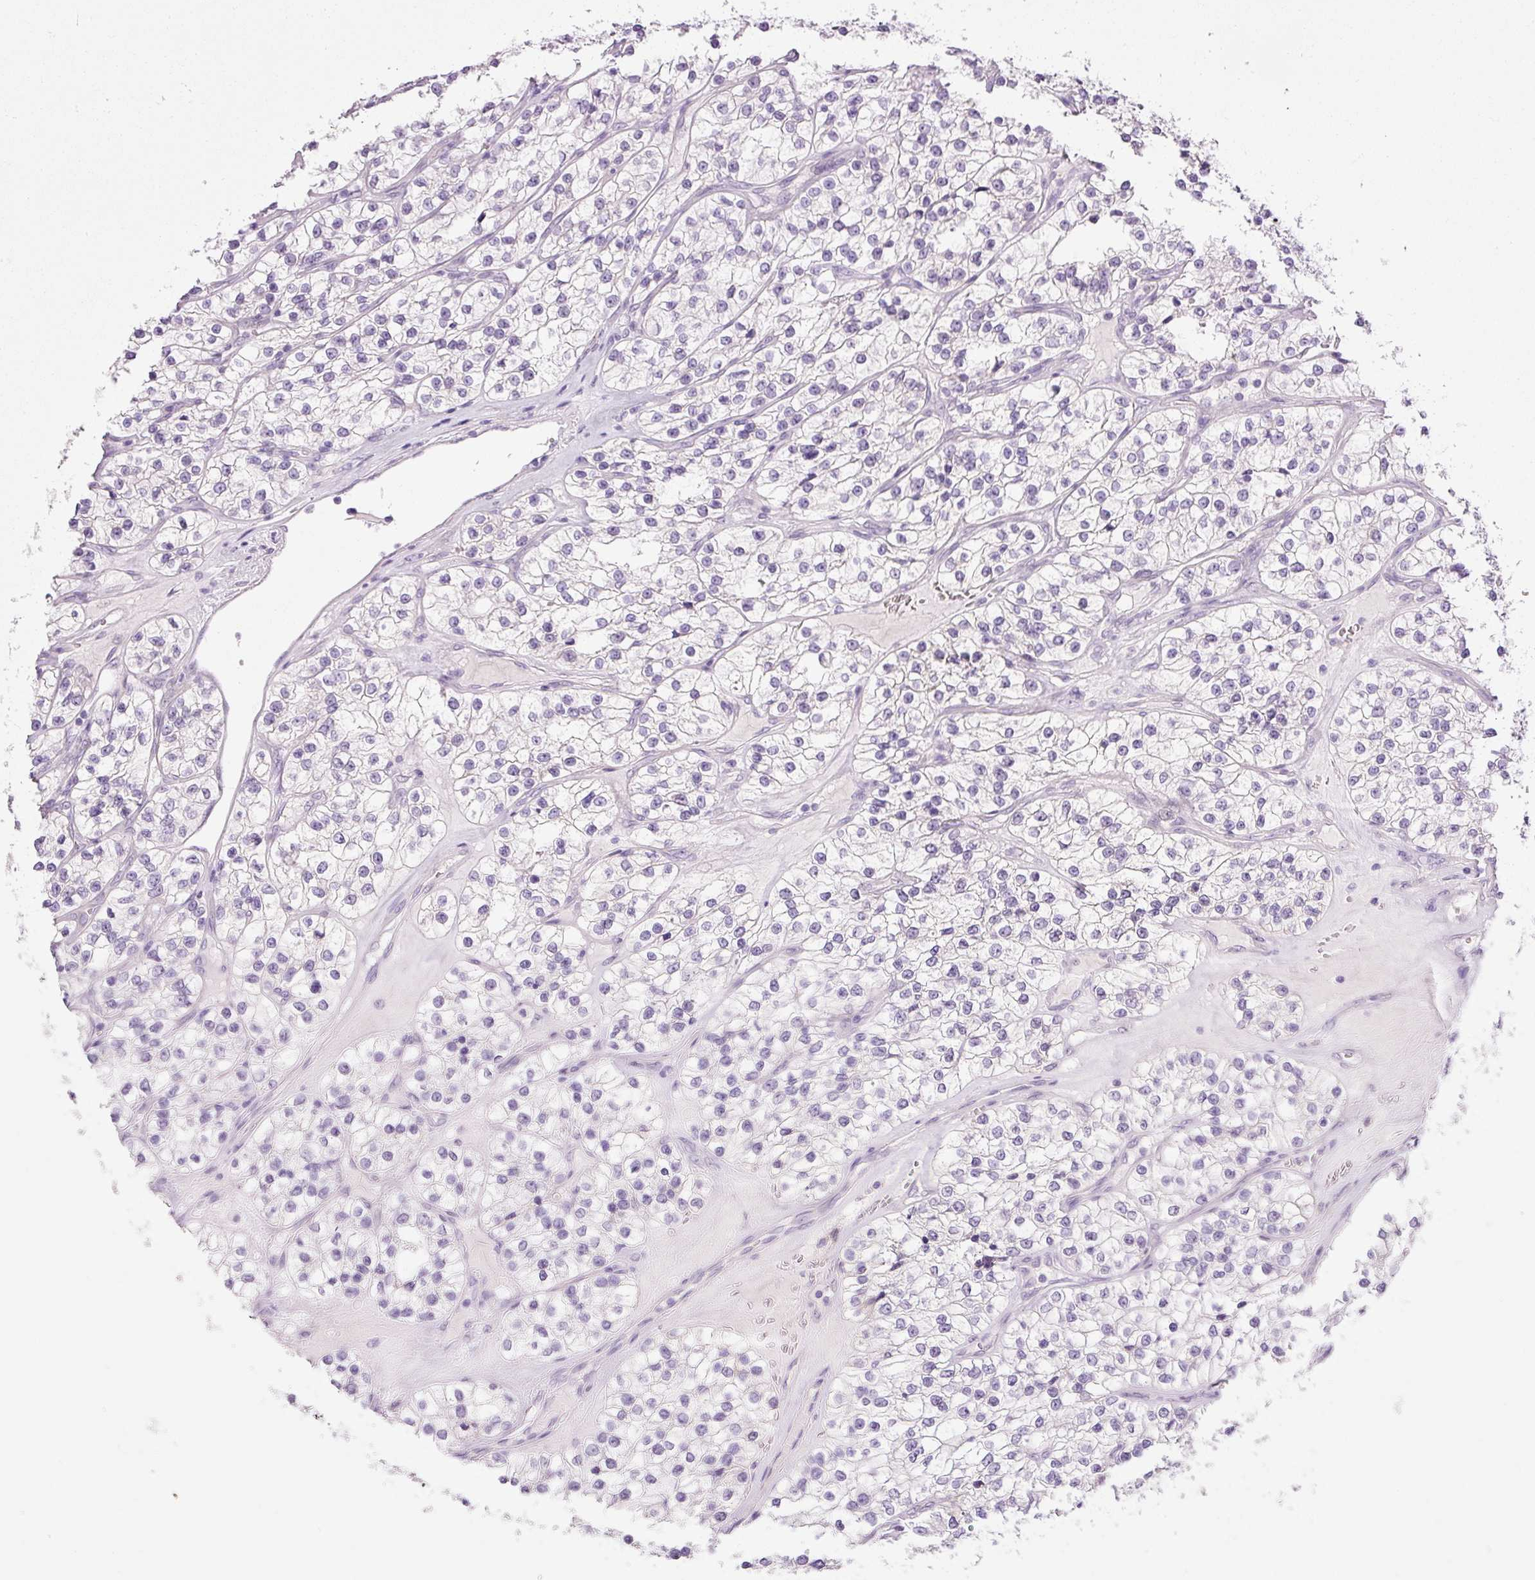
{"staining": {"intensity": "negative", "quantity": "none", "location": "none"}, "tissue": "renal cancer", "cell_type": "Tumor cells", "image_type": "cancer", "snomed": [{"axis": "morphology", "description": "Adenocarcinoma, NOS"}, {"axis": "topography", "description": "Kidney"}], "caption": "Photomicrograph shows no protein expression in tumor cells of renal adenocarcinoma tissue.", "gene": "SRC", "patient": {"sex": "female", "age": 57}}